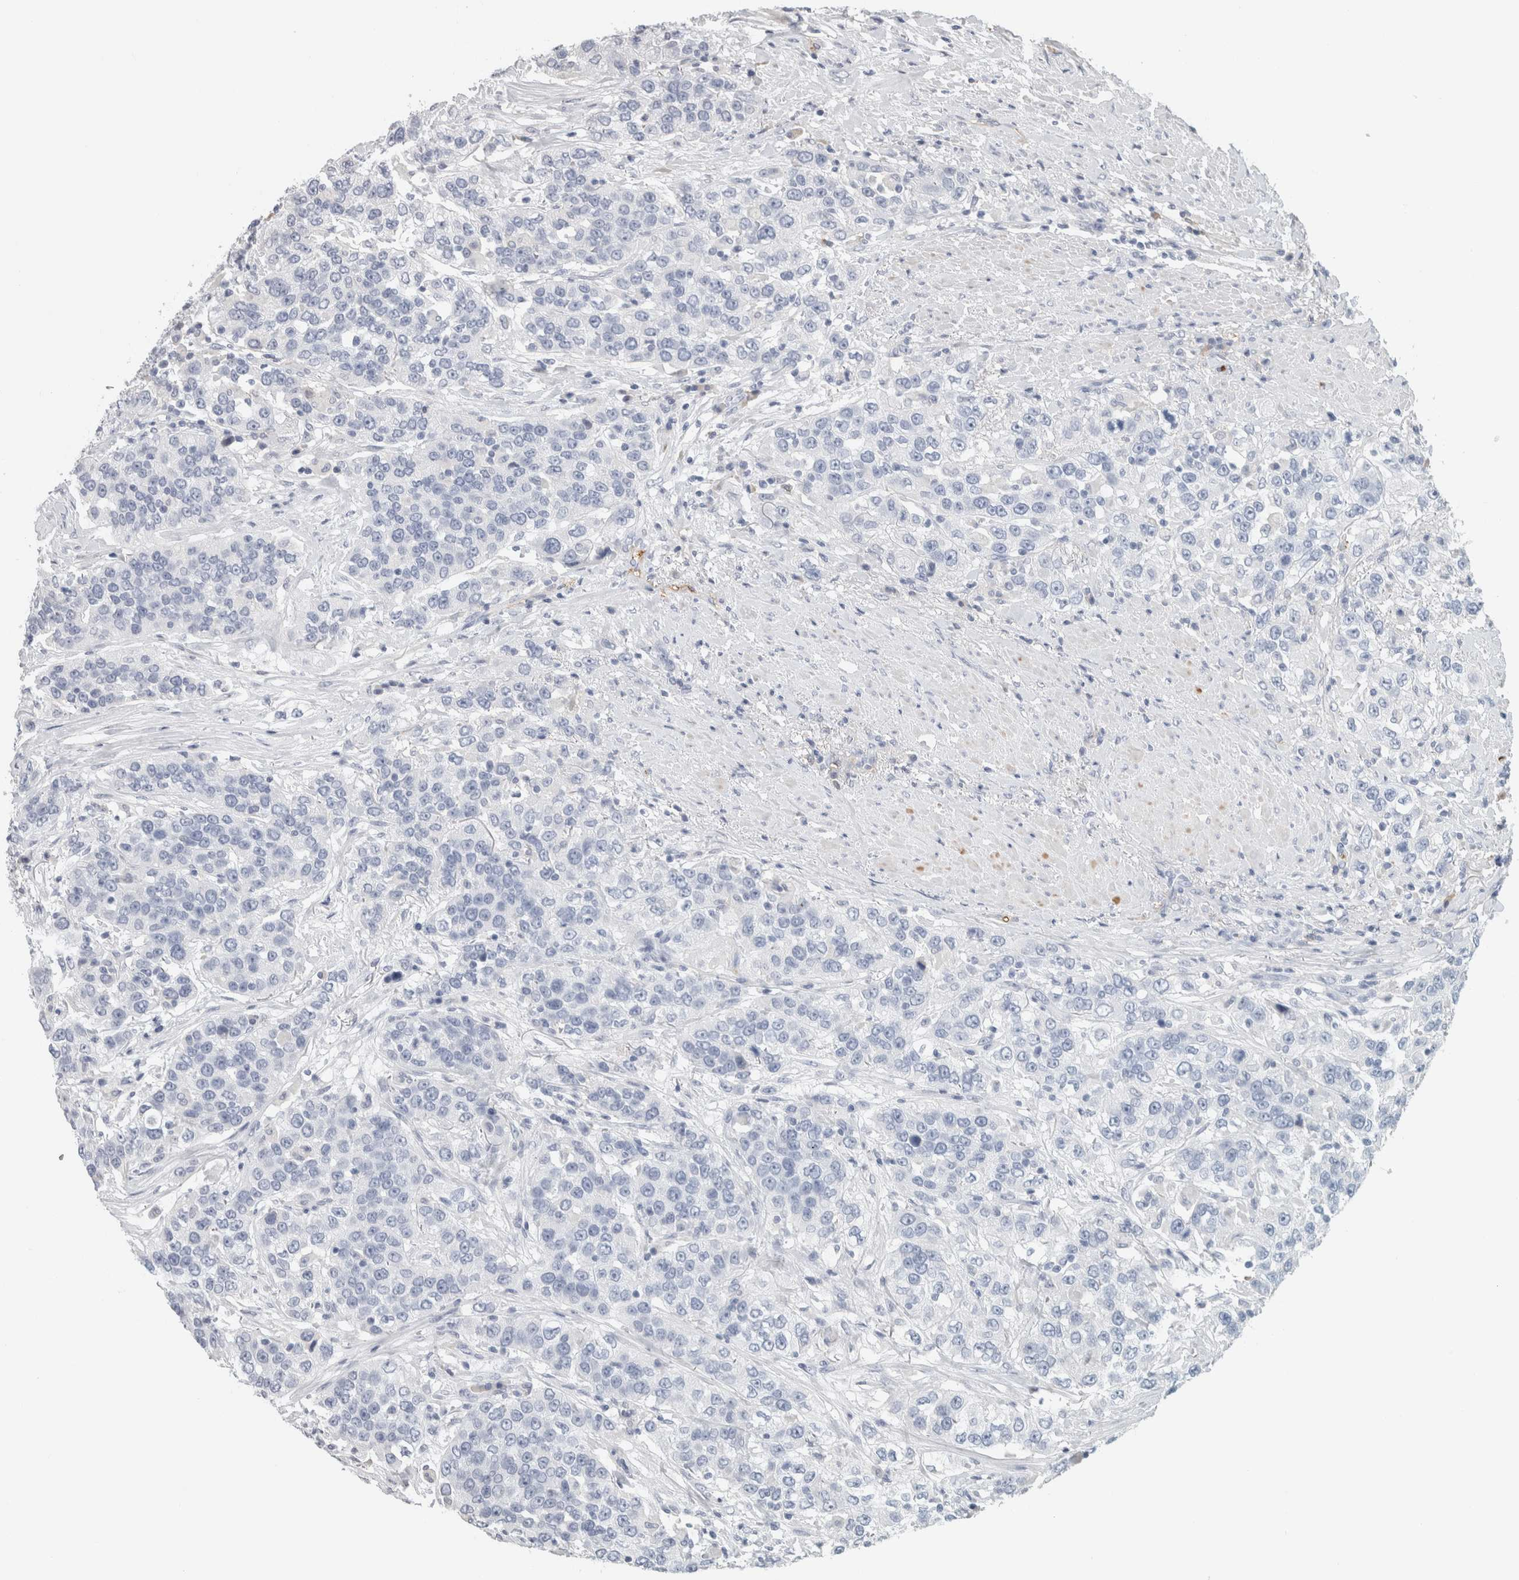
{"staining": {"intensity": "negative", "quantity": "none", "location": "none"}, "tissue": "urothelial cancer", "cell_type": "Tumor cells", "image_type": "cancer", "snomed": [{"axis": "morphology", "description": "Urothelial carcinoma, High grade"}, {"axis": "topography", "description": "Urinary bladder"}], "caption": "Protein analysis of urothelial cancer exhibits no significant positivity in tumor cells. (DAB (3,3'-diaminobenzidine) IHC with hematoxylin counter stain).", "gene": "CD36", "patient": {"sex": "female", "age": 80}}